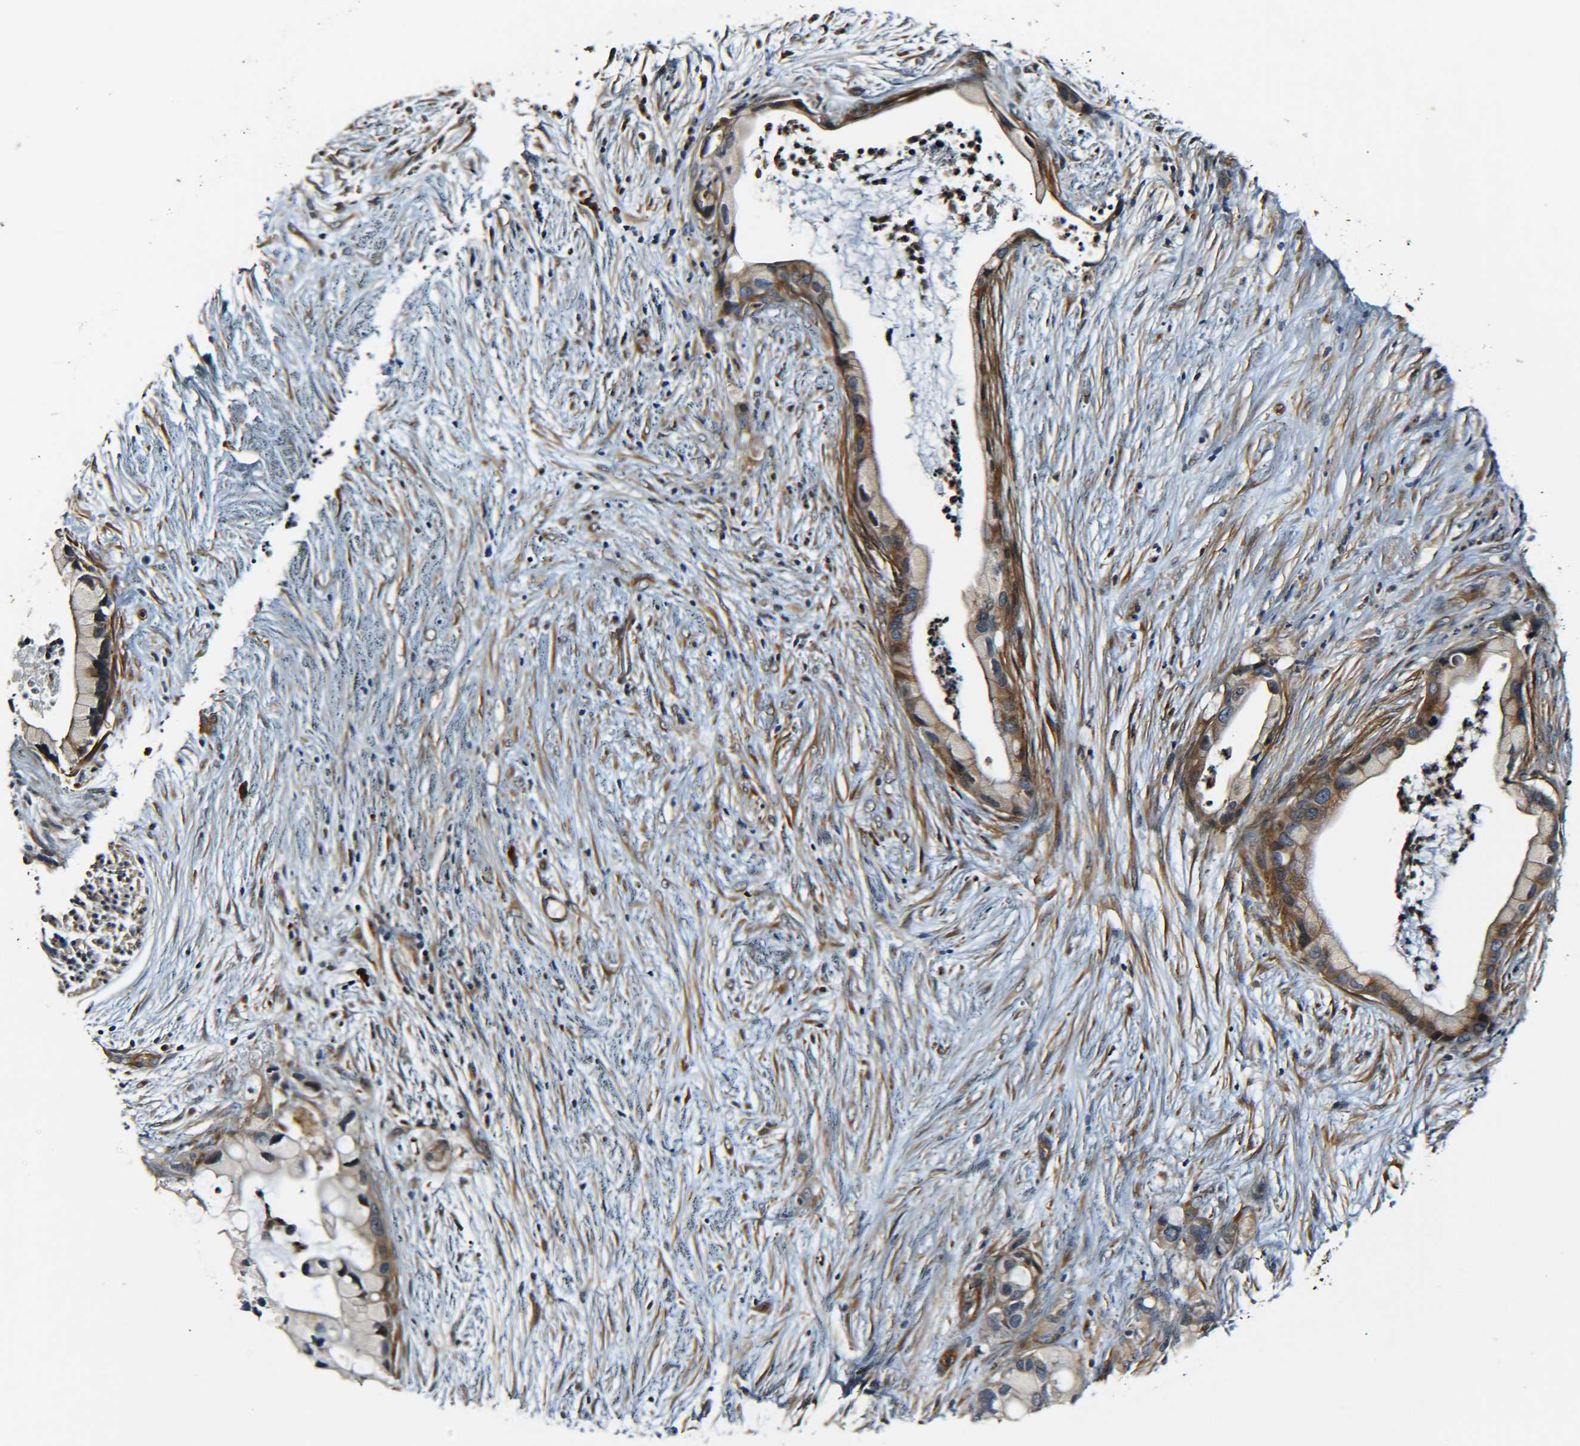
{"staining": {"intensity": "moderate", "quantity": ">75%", "location": "cytoplasmic/membranous"}, "tissue": "pancreatic cancer", "cell_type": "Tumor cells", "image_type": "cancer", "snomed": [{"axis": "morphology", "description": "Adenocarcinoma, NOS"}, {"axis": "topography", "description": "Pancreas"}], "caption": "IHC photomicrograph of neoplastic tissue: human adenocarcinoma (pancreatic) stained using immunohistochemistry displays medium levels of moderate protein expression localized specifically in the cytoplasmic/membranous of tumor cells, appearing as a cytoplasmic/membranous brown color.", "gene": "MEIS1", "patient": {"sex": "female", "age": 59}}